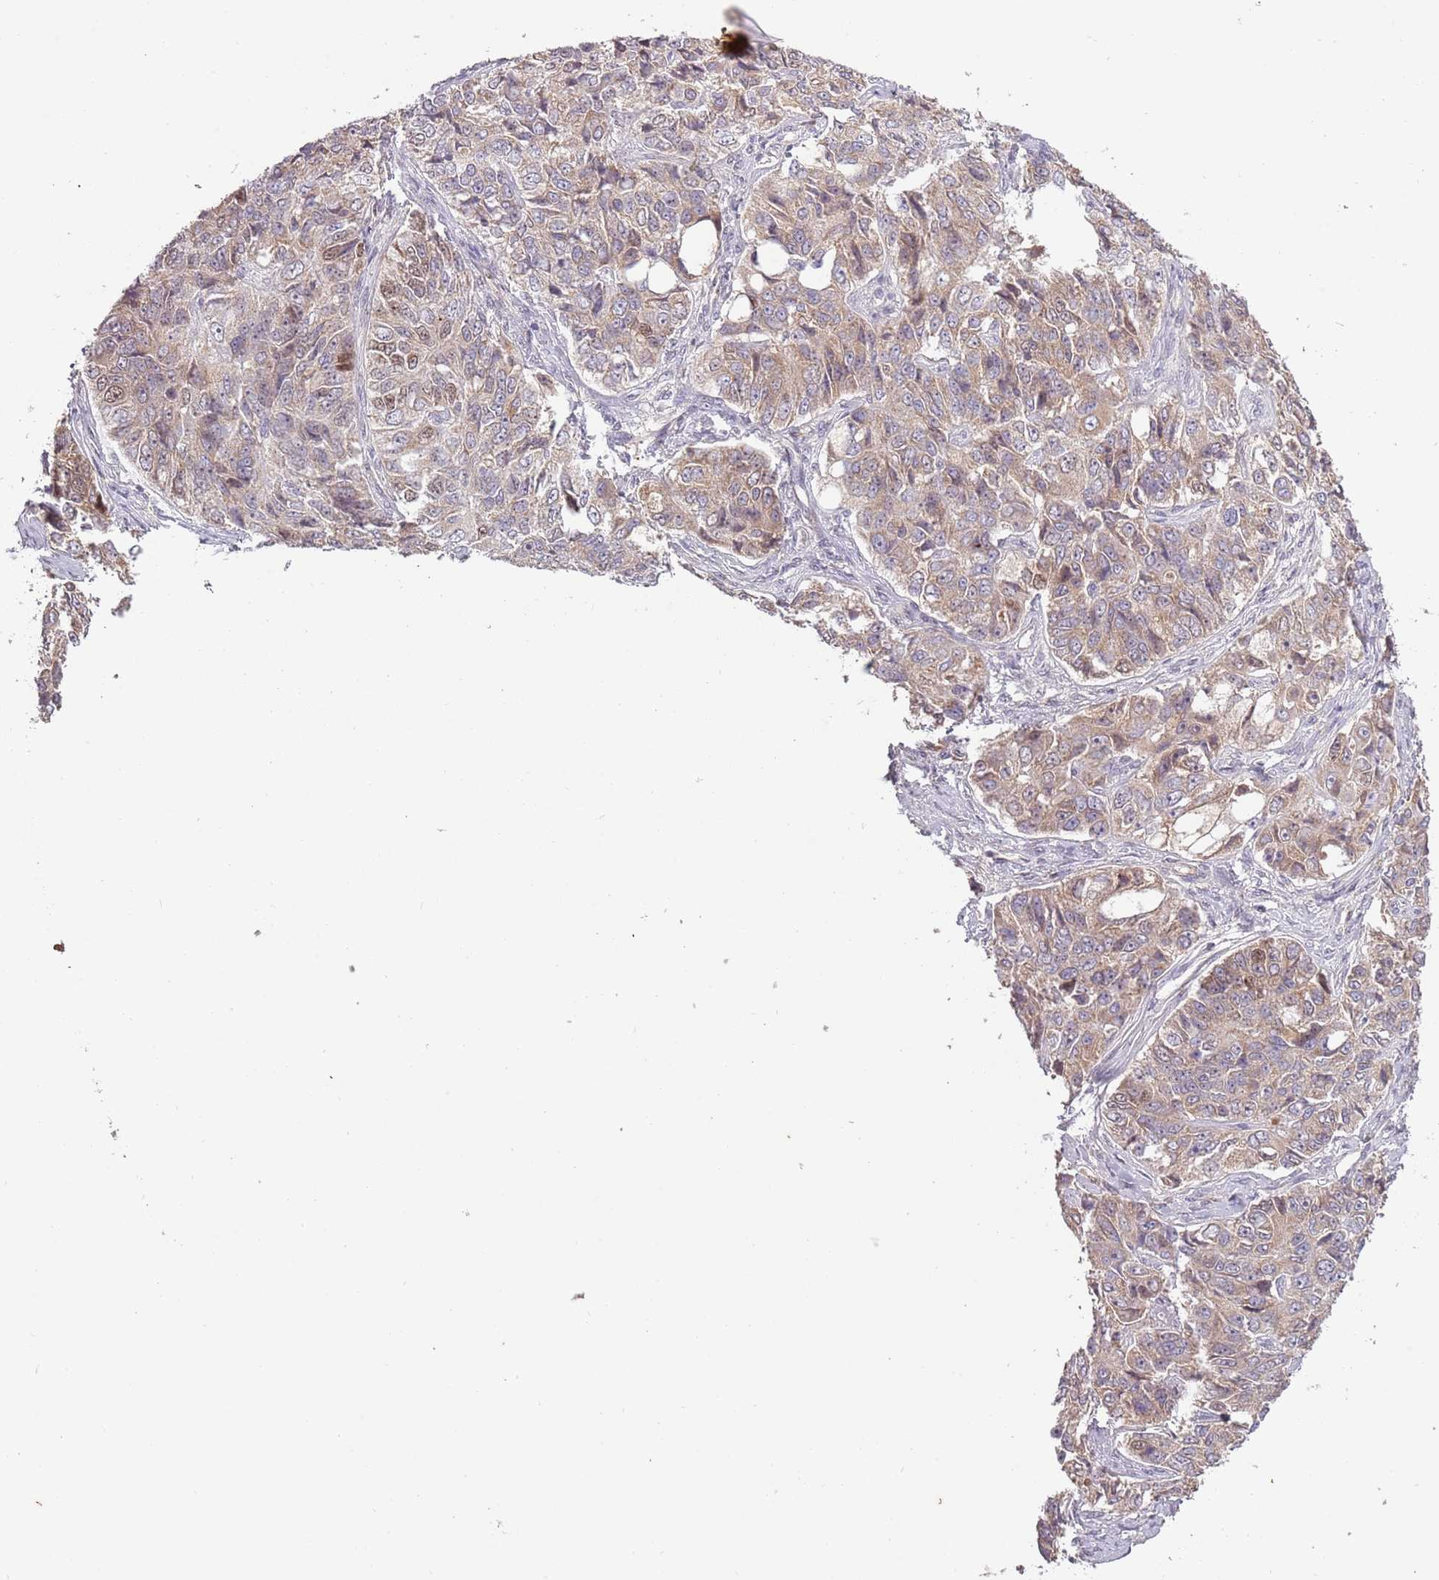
{"staining": {"intensity": "weak", "quantity": ">75%", "location": "cytoplasmic/membranous"}, "tissue": "ovarian cancer", "cell_type": "Tumor cells", "image_type": "cancer", "snomed": [{"axis": "morphology", "description": "Carcinoma, endometroid"}, {"axis": "topography", "description": "Ovary"}], "caption": "Tumor cells display weak cytoplasmic/membranous staining in about >75% of cells in ovarian endometroid carcinoma.", "gene": "SYS1", "patient": {"sex": "female", "age": 51}}